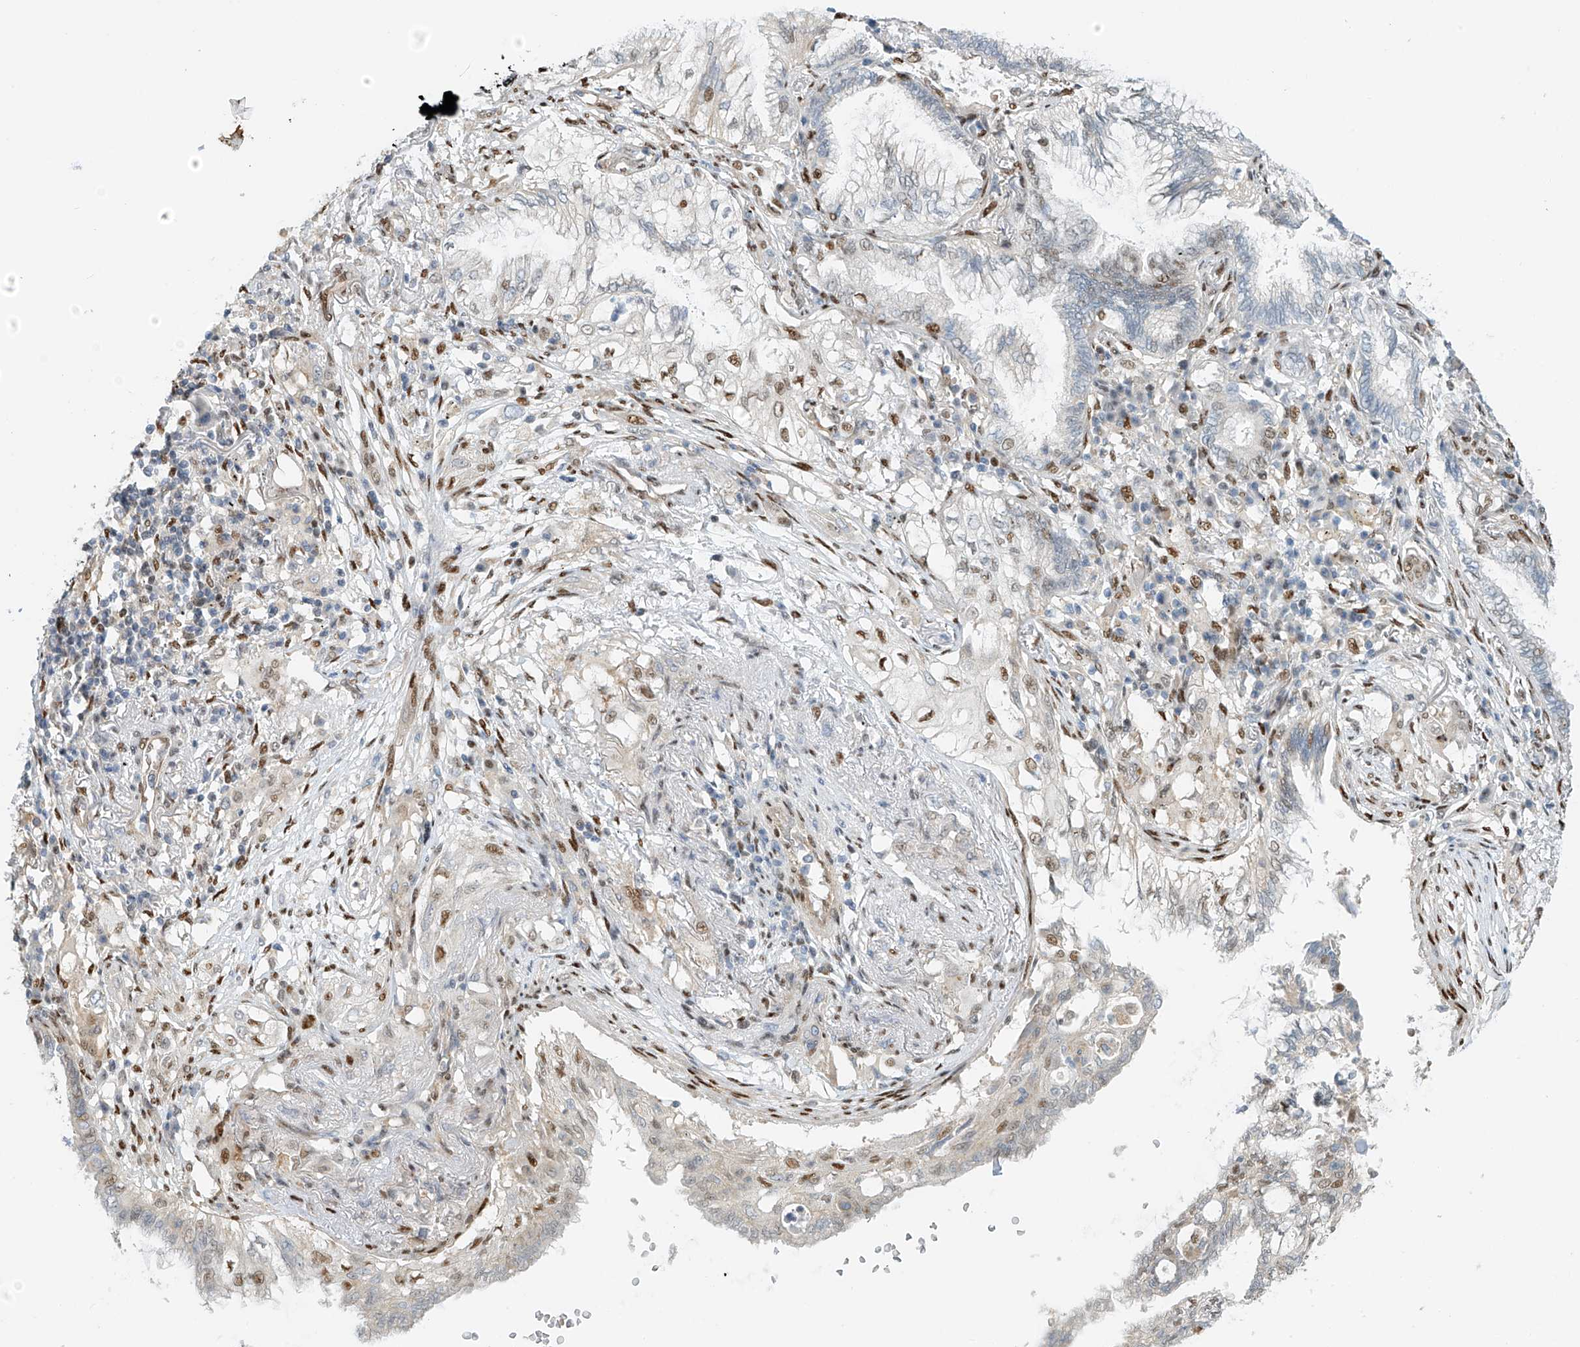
{"staining": {"intensity": "moderate", "quantity": "<25%", "location": "nuclear"}, "tissue": "lung cancer", "cell_type": "Tumor cells", "image_type": "cancer", "snomed": [{"axis": "morphology", "description": "Adenocarcinoma, NOS"}, {"axis": "topography", "description": "Lung"}], "caption": "The histopathology image exhibits staining of lung cancer (adenocarcinoma), revealing moderate nuclear protein positivity (brown color) within tumor cells.", "gene": "ZNF514", "patient": {"sex": "female", "age": 70}}